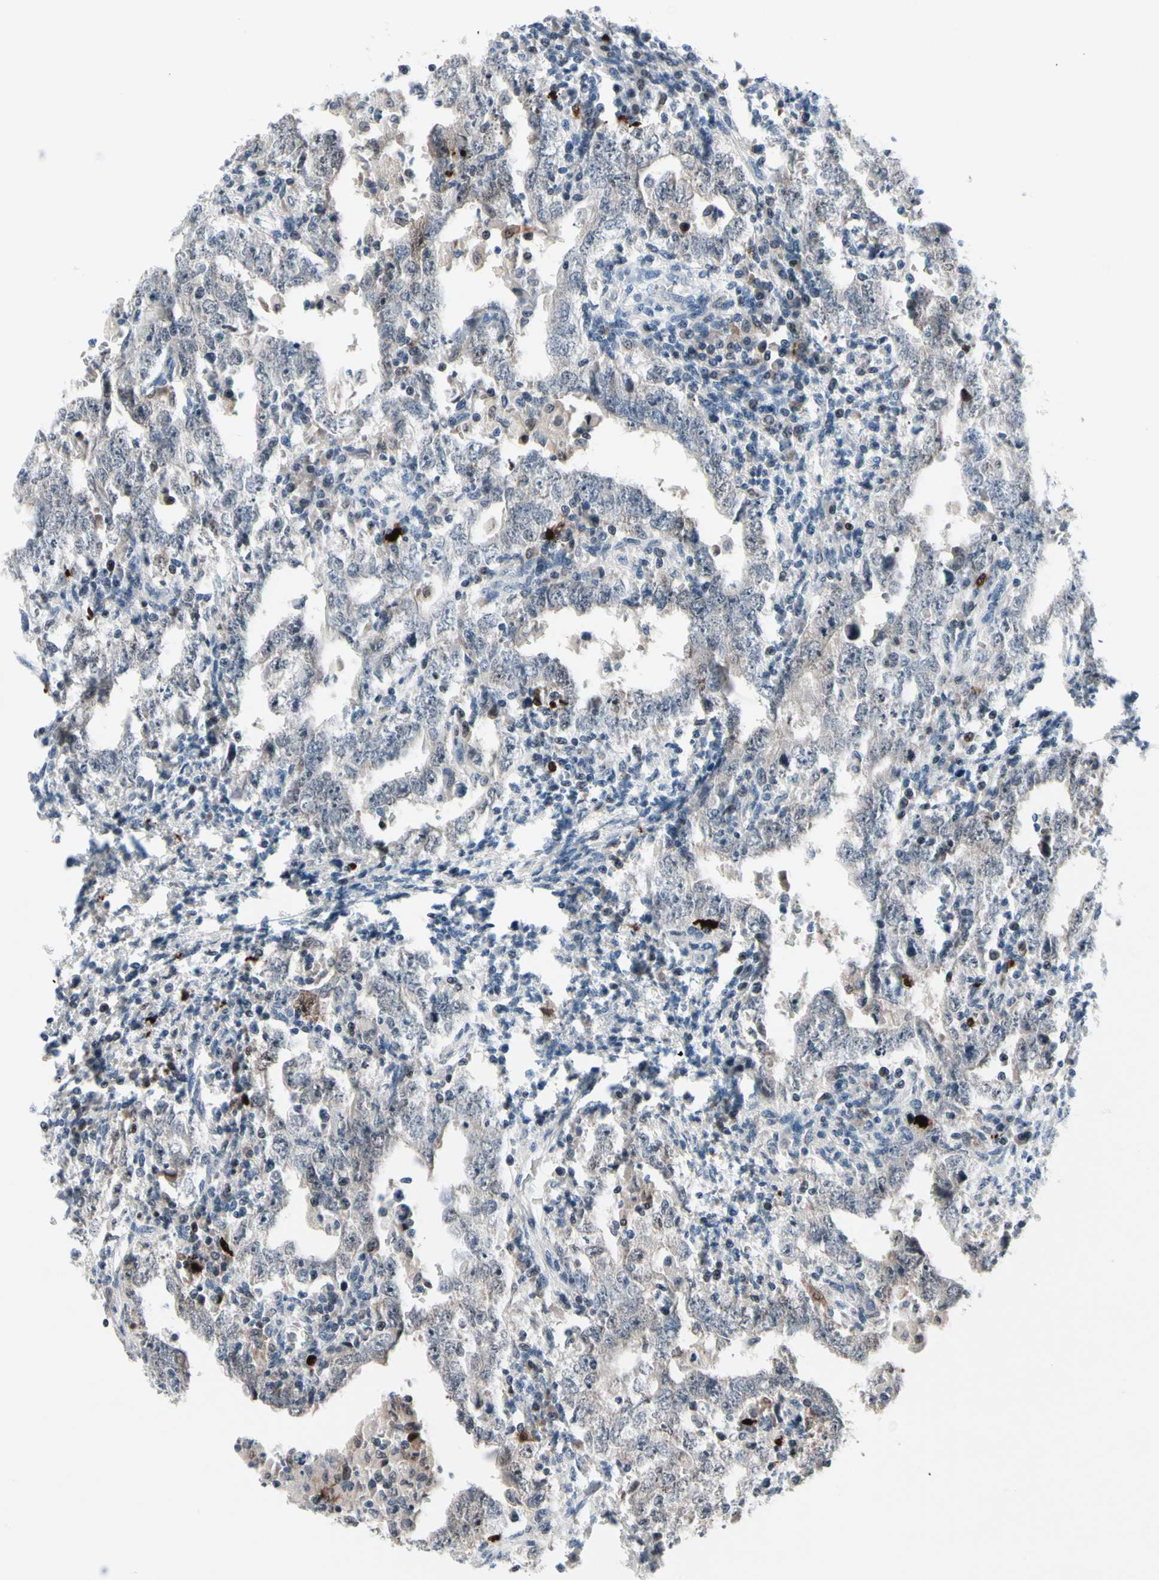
{"staining": {"intensity": "negative", "quantity": "none", "location": "none"}, "tissue": "testis cancer", "cell_type": "Tumor cells", "image_type": "cancer", "snomed": [{"axis": "morphology", "description": "Carcinoma, Embryonal, NOS"}, {"axis": "topography", "description": "Testis"}], "caption": "Human testis cancer (embryonal carcinoma) stained for a protein using IHC shows no positivity in tumor cells.", "gene": "TXN", "patient": {"sex": "male", "age": 26}}